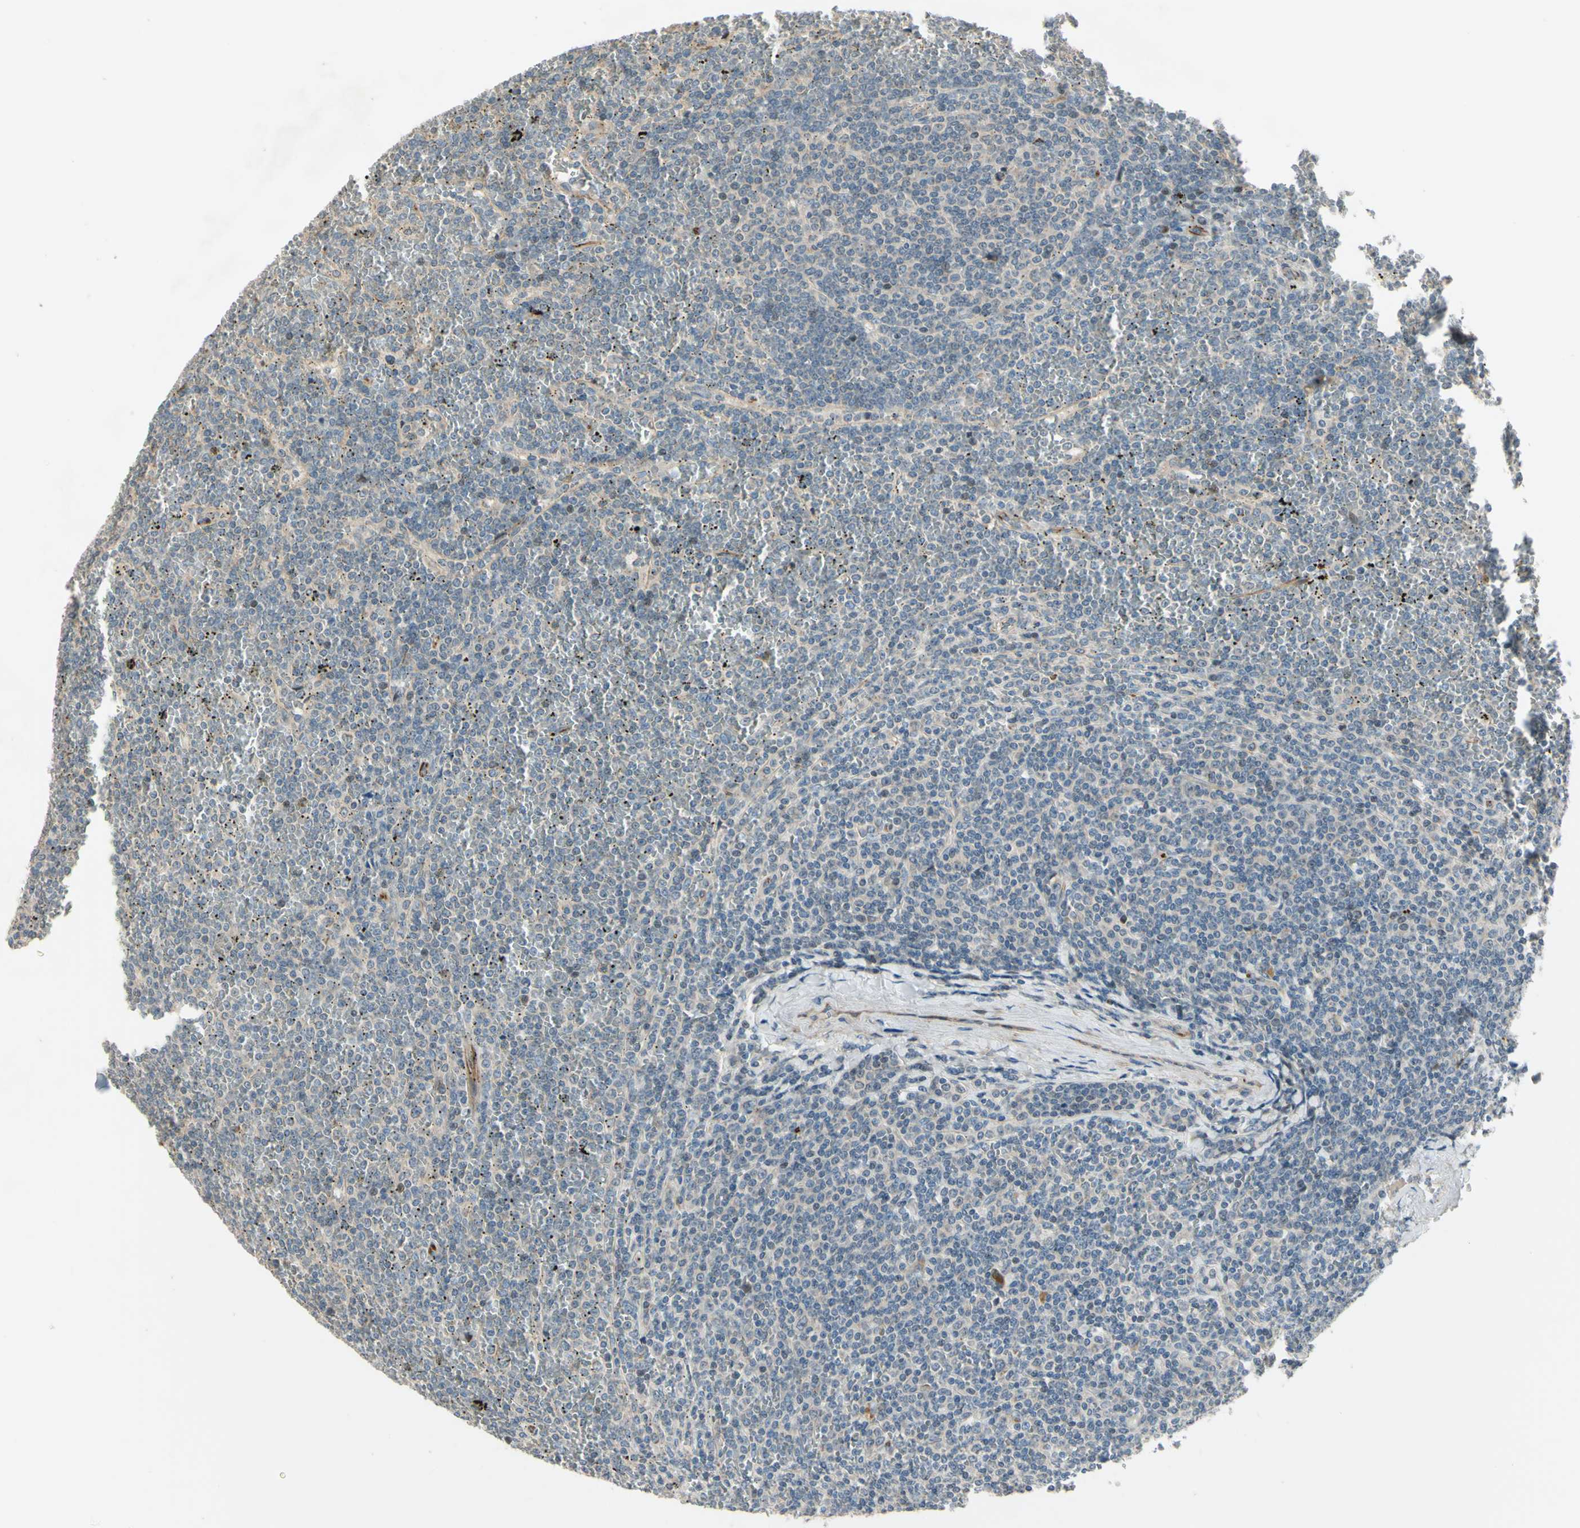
{"staining": {"intensity": "negative", "quantity": "none", "location": "none"}, "tissue": "lymphoma", "cell_type": "Tumor cells", "image_type": "cancer", "snomed": [{"axis": "morphology", "description": "Malignant lymphoma, non-Hodgkin's type, Low grade"}, {"axis": "topography", "description": "Spleen"}], "caption": "Immunohistochemical staining of malignant lymphoma, non-Hodgkin's type (low-grade) displays no significant expression in tumor cells. The staining is performed using DAB brown chromogen with nuclei counter-stained in using hematoxylin.", "gene": "NDFIP1", "patient": {"sex": "female", "age": 19}}